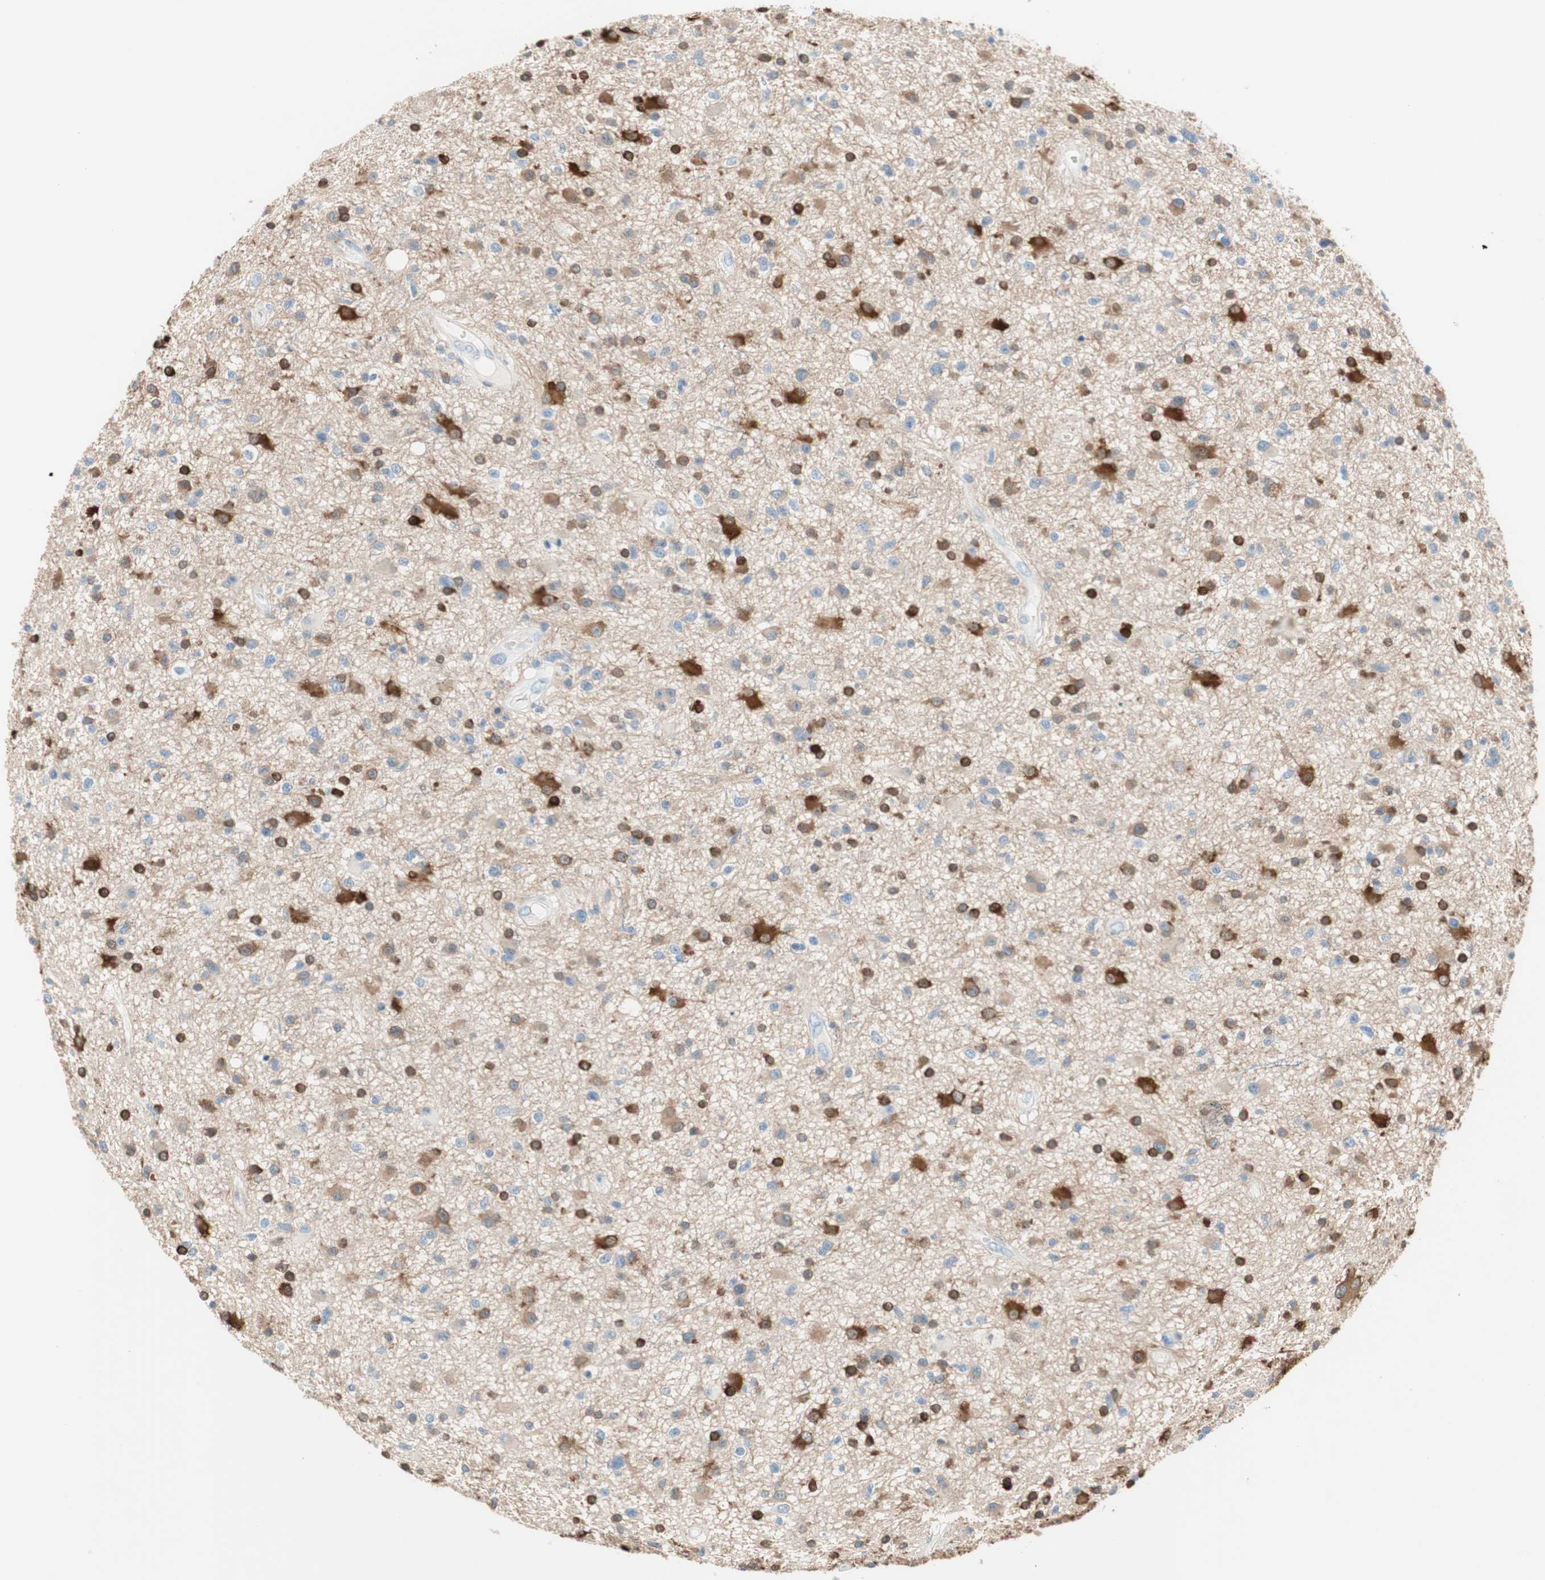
{"staining": {"intensity": "strong", "quantity": "<25%", "location": "cytoplasmic/membranous"}, "tissue": "glioma", "cell_type": "Tumor cells", "image_type": "cancer", "snomed": [{"axis": "morphology", "description": "Glioma, malignant, High grade"}, {"axis": "topography", "description": "Brain"}], "caption": "The image exhibits a brown stain indicating the presence of a protein in the cytoplasmic/membranous of tumor cells in glioma.", "gene": "GLUL", "patient": {"sex": "male", "age": 33}}